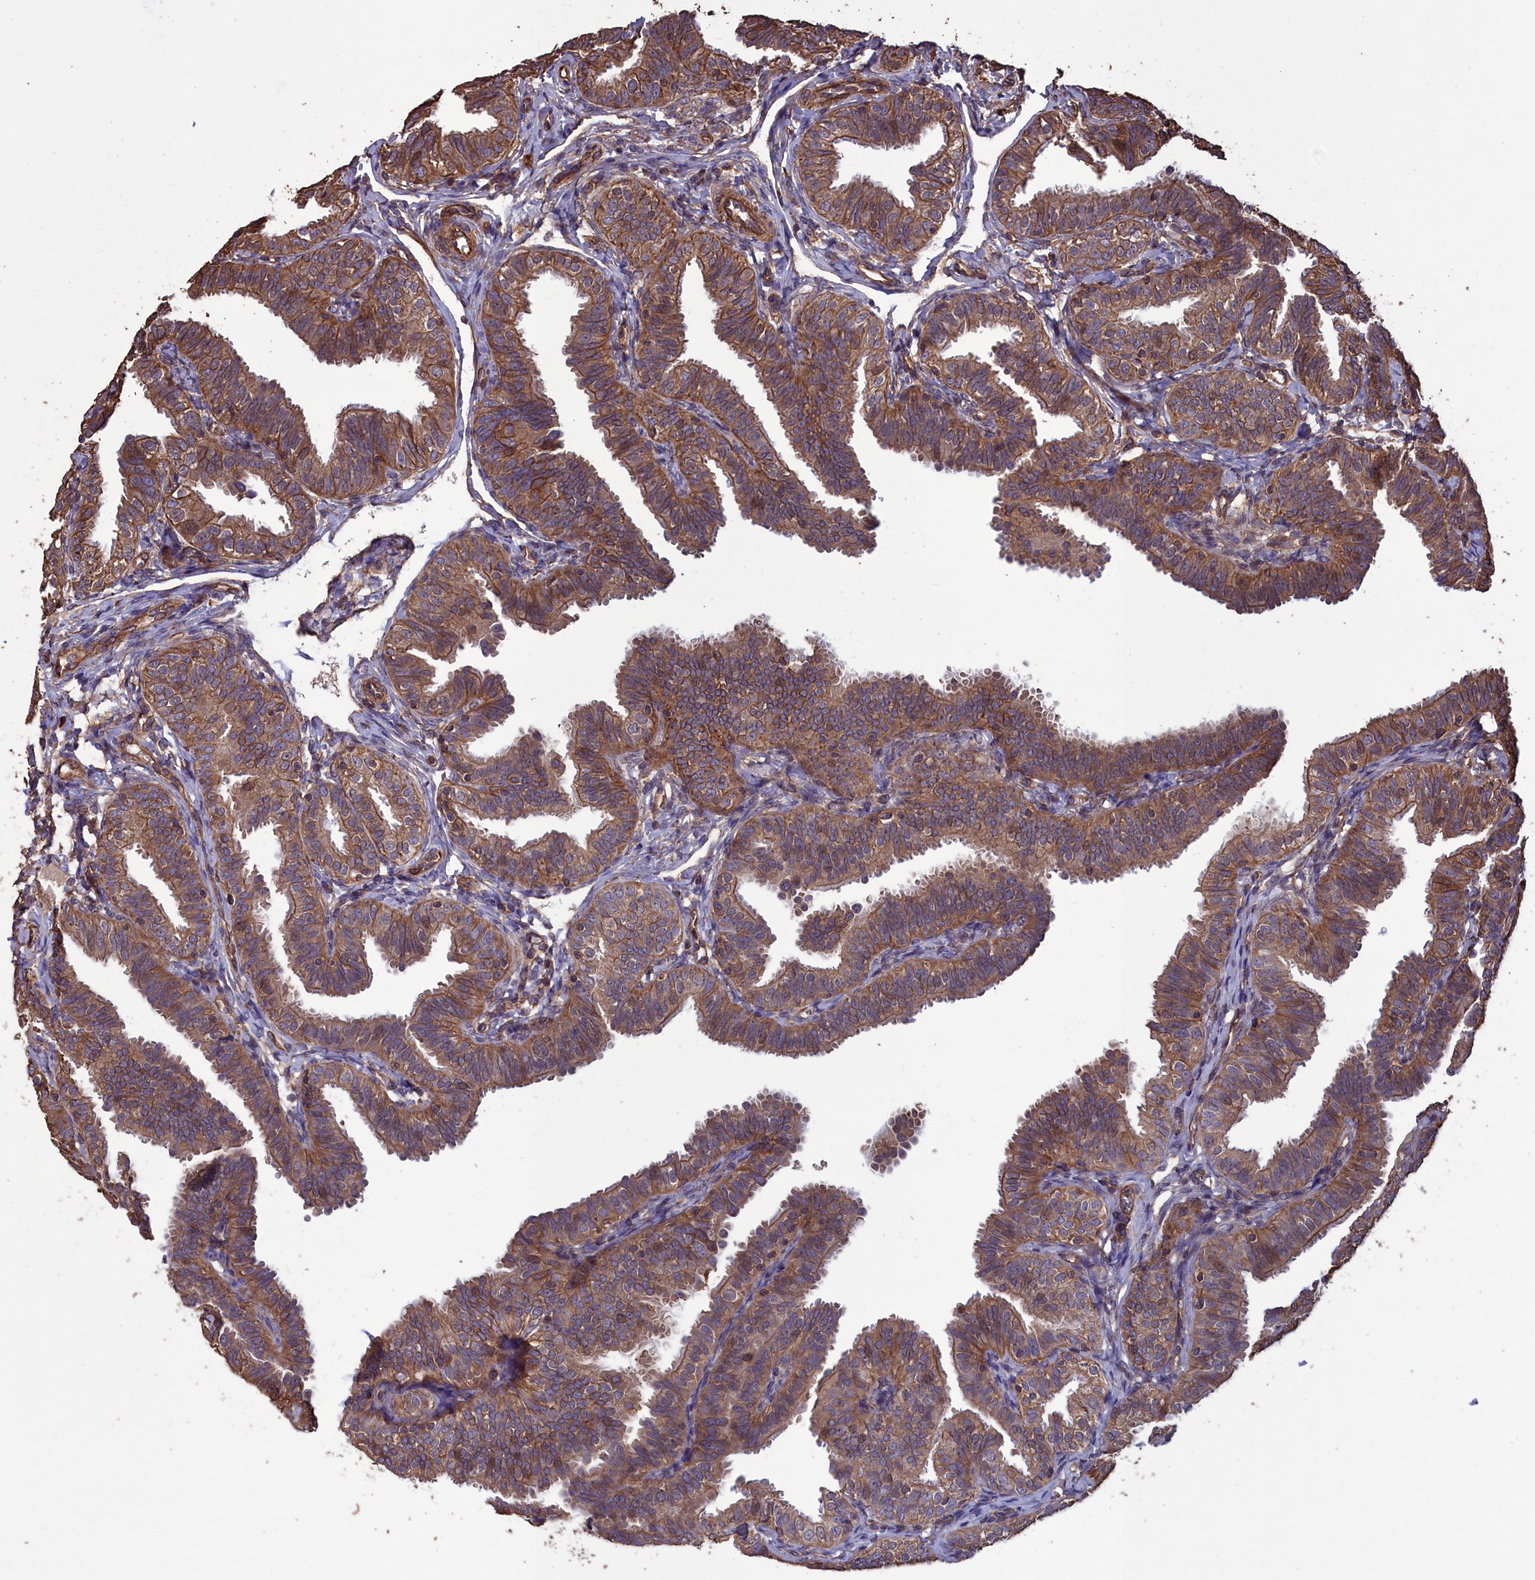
{"staining": {"intensity": "moderate", "quantity": ">75%", "location": "cytoplasmic/membranous"}, "tissue": "fallopian tube", "cell_type": "Glandular cells", "image_type": "normal", "snomed": [{"axis": "morphology", "description": "Normal tissue, NOS"}, {"axis": "topography", "description": "Fallopian tube"}], "caption": "Fallopian tube stained with DAB (3,3'-diaminobenzidine) immunohistochemistry shows medium levels of moderate cytoplasmic/membranous positivity in approximately >75% of glandular cells. The staining was performed using DAB to visualize the protein expression in brown, while the nuclei were stained in blue with hematoxylin (Magnification: 20x).", "gene": "DAPK3", "patient": {"sex": "female", "age": 35}}